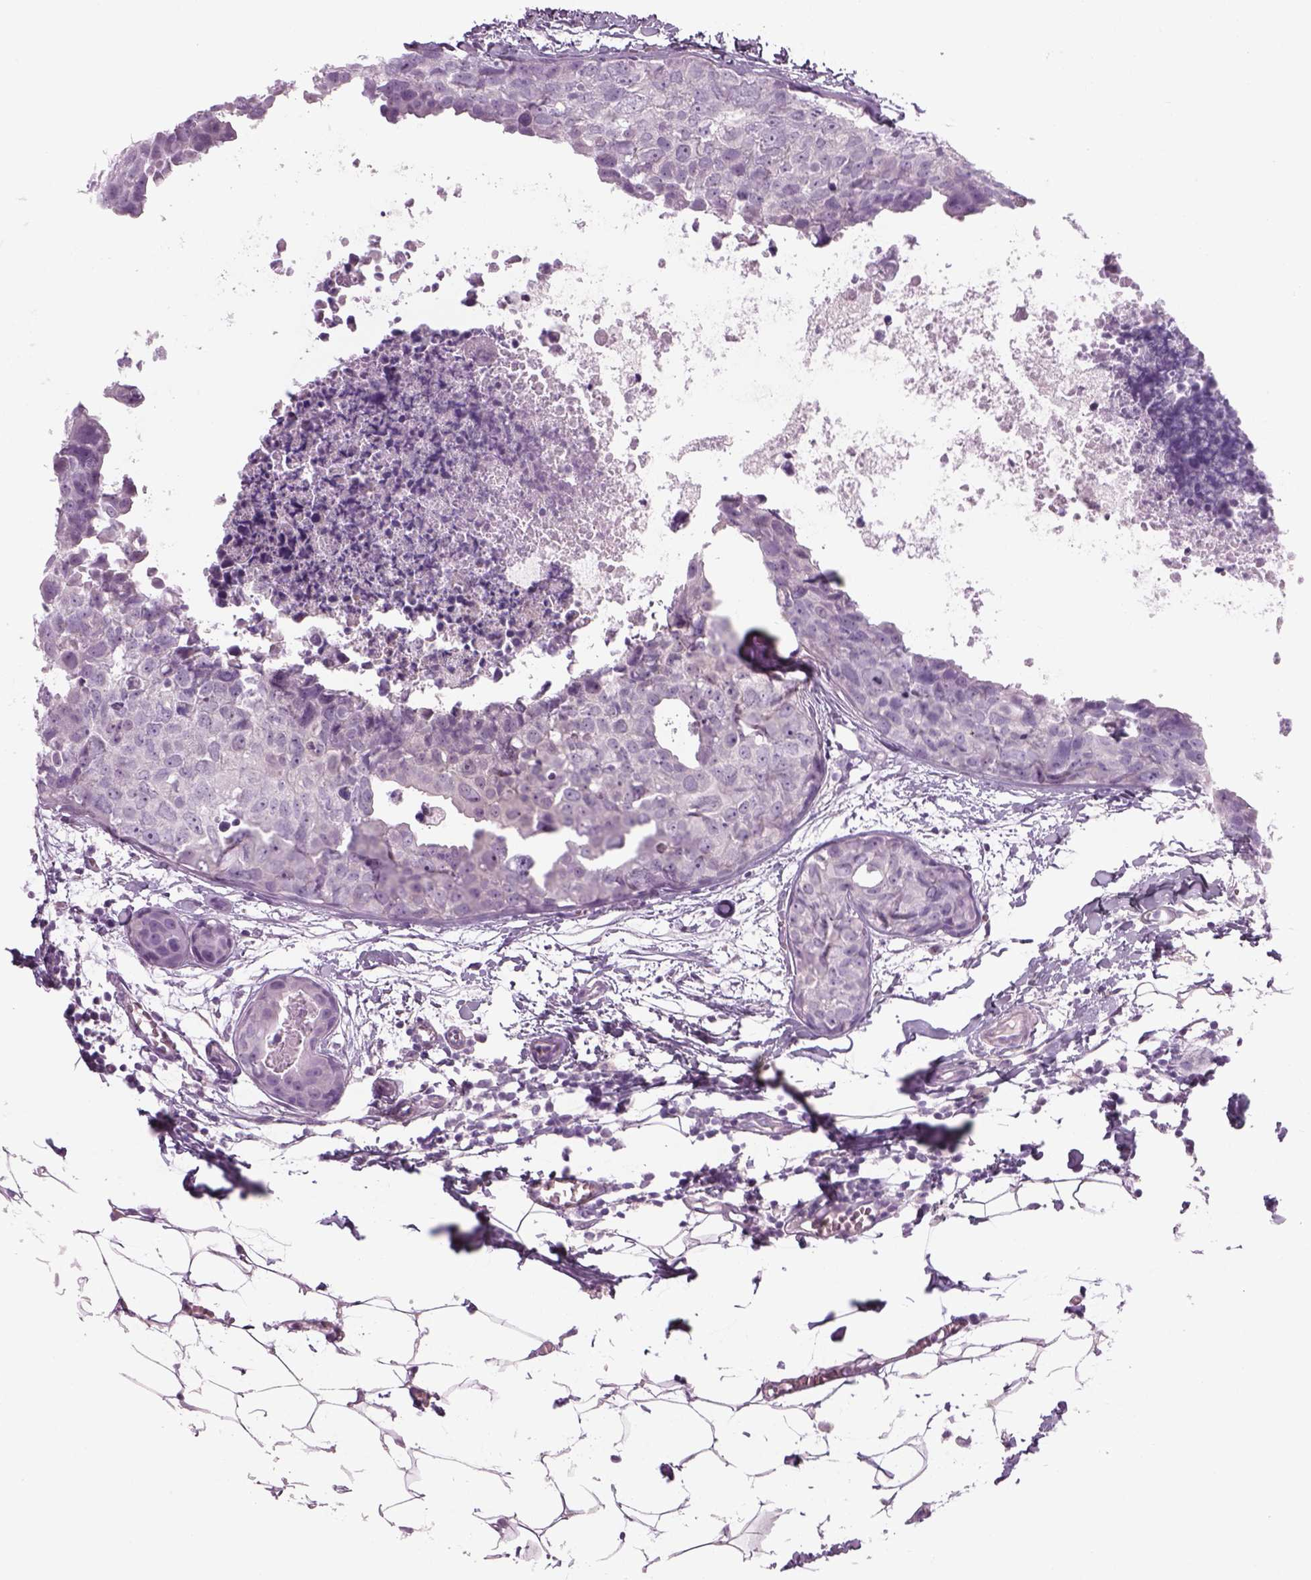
{"staining": {"intensity": "negative", "quantity": "none", "location": "none"}, "tissue": "breast cancer", "cell_type": "Tumor cells", "image_type": "cancer", "snomed": [{"axis": "morphology", "description": "Duct carcinoma"}, {"axis": "topography", "description": "Breast"}], "caption": "Micrograph shows no protein staining in tumor cells of breast cancer (invasive ductal carcinoma) tissue.", "gene": "MDH1B", "patient": {"sex": "female", "age": 38}}